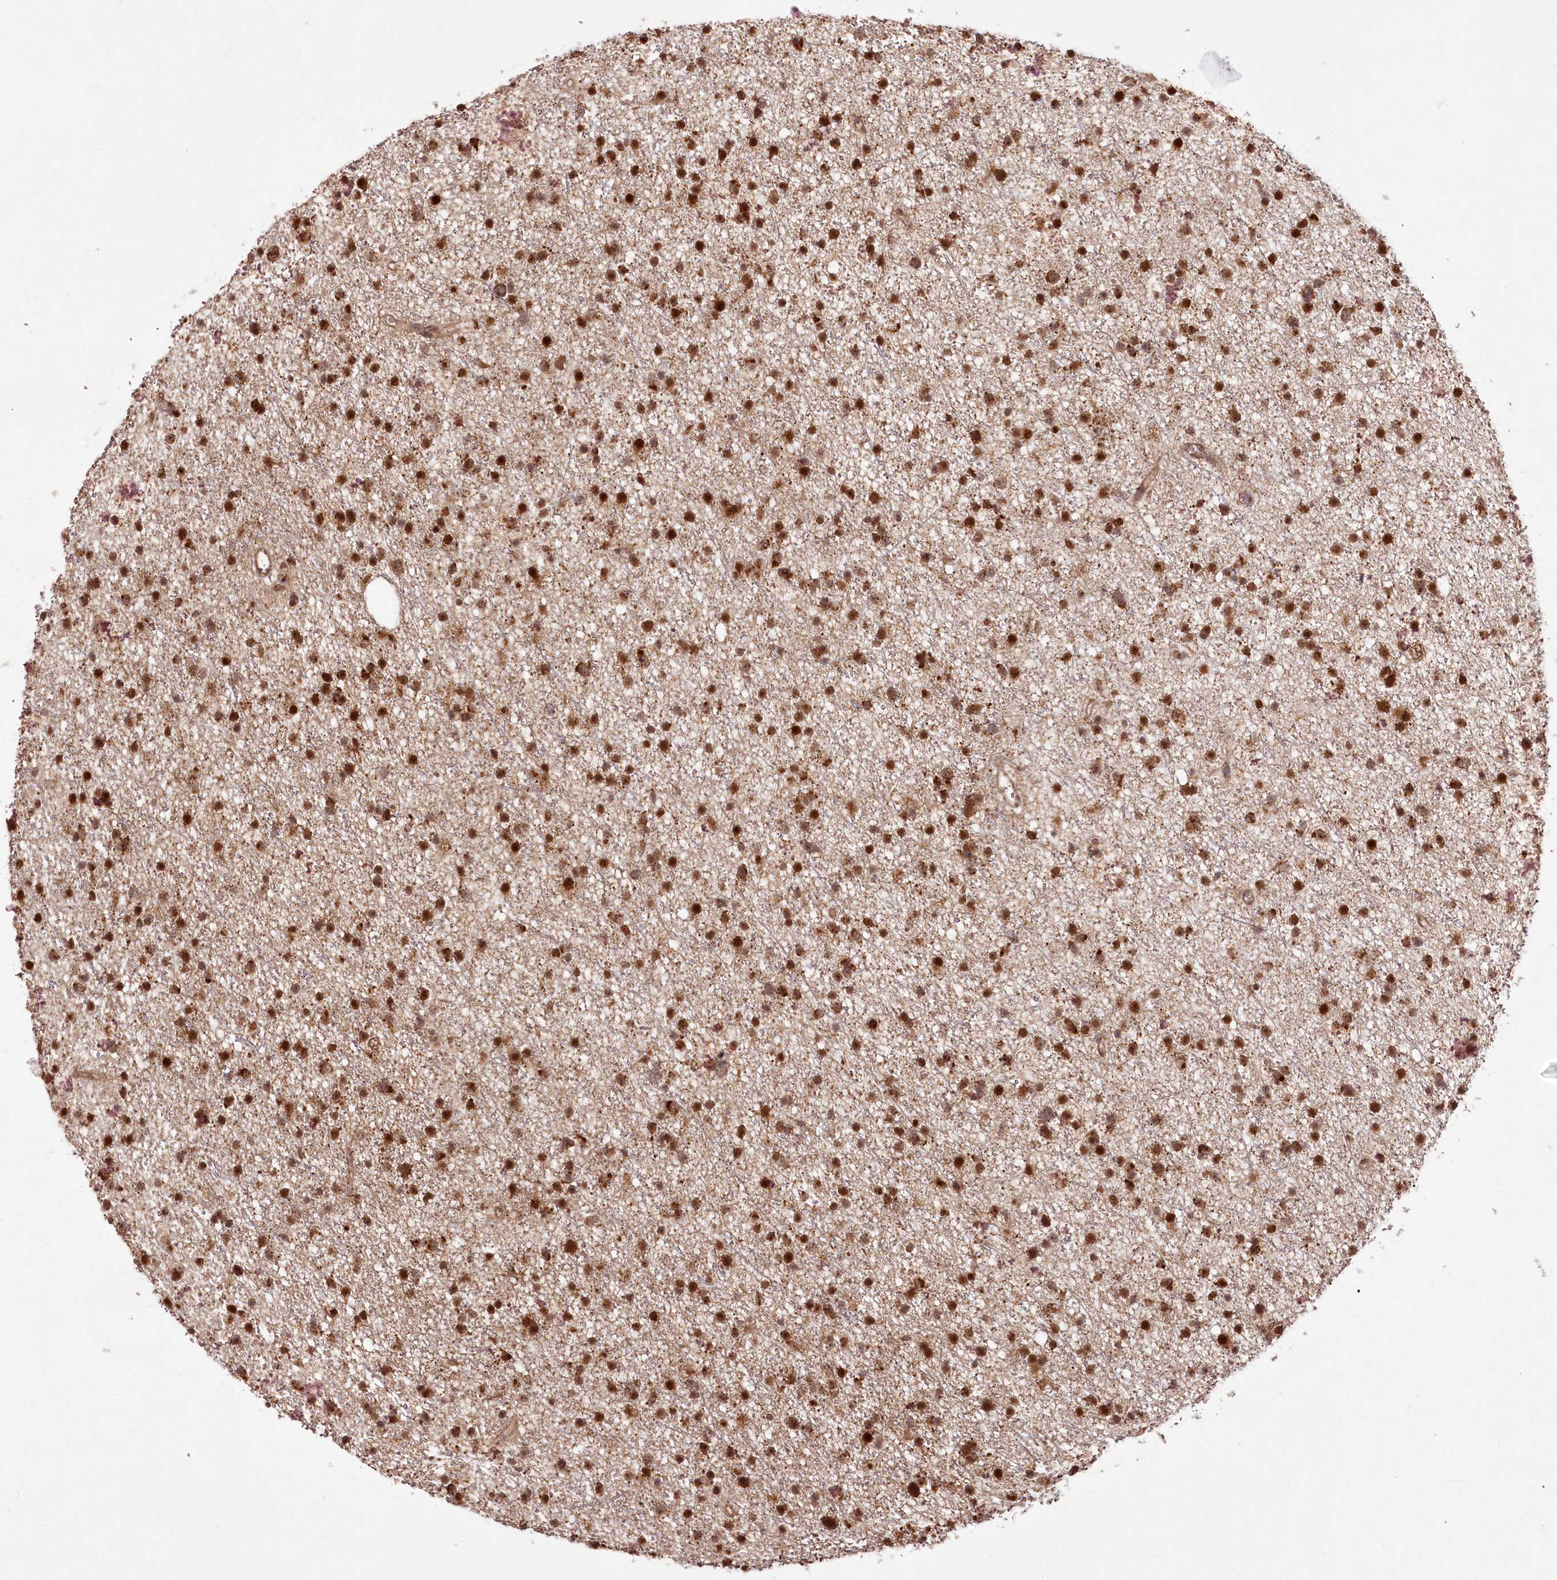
{"staining": {"intensity": "strong", "quantity": ">75%", "location": "cytoplasmic/membranous,nuclear"}, "tissue": "glioma", "cell_type": "Tumor cells", "image_type": "cancer", "snomed": [{"axis": "morphology", "description": "Glioma, malignant, Low grade"}, {"axis": "topography", "description": "Cerebral cortex"}], "caption": "A brown stain shows strong cytoplasmic/membranous and nuclear staining of a protein in human malignant glioma (low-grade) tumor cells.", "gene": "MICU1", "patient": {"sex": "female", "age": 39}}